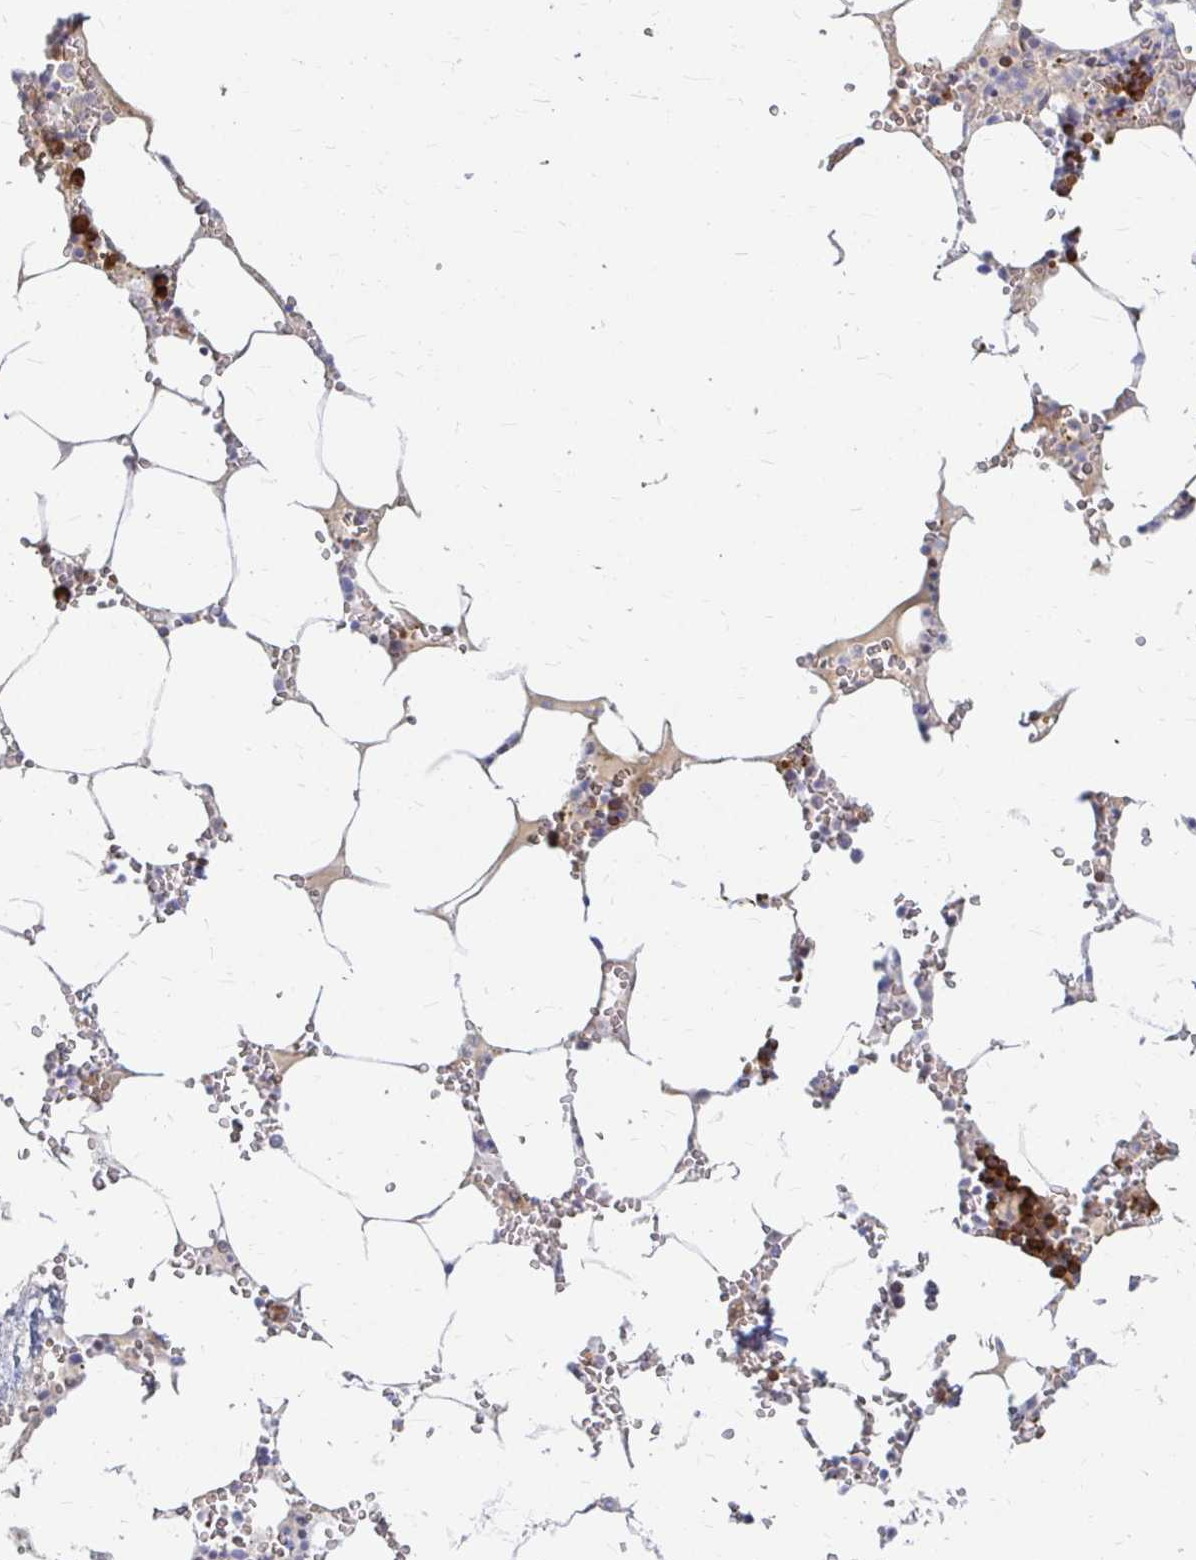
{"staining": {"intensity": "strong", "quantity": "<25%", "location": "cytoplasmic/membranous"}, "tissue": "bone marrow", "cell_type": "Hematopoietic cells", "image_type": "normal", "snomed": [{"axis": "morphology", "description": "Normal tissue, NOS"}, {"axis": "topography", "description": "Bone marrow"}], "caption": "Immunohistochemistry (IHC) histopathology image of normal bone marrow: human bone marrow stained using IHC displays medium levels of strong protein expression localized specifically in the cytoplasmic/membranous of hematopoietic cells, appearing as a cytoplasmic/membranous brown color.", "gene": "CAST", "patient": {"sex": "male", "age": 54}}